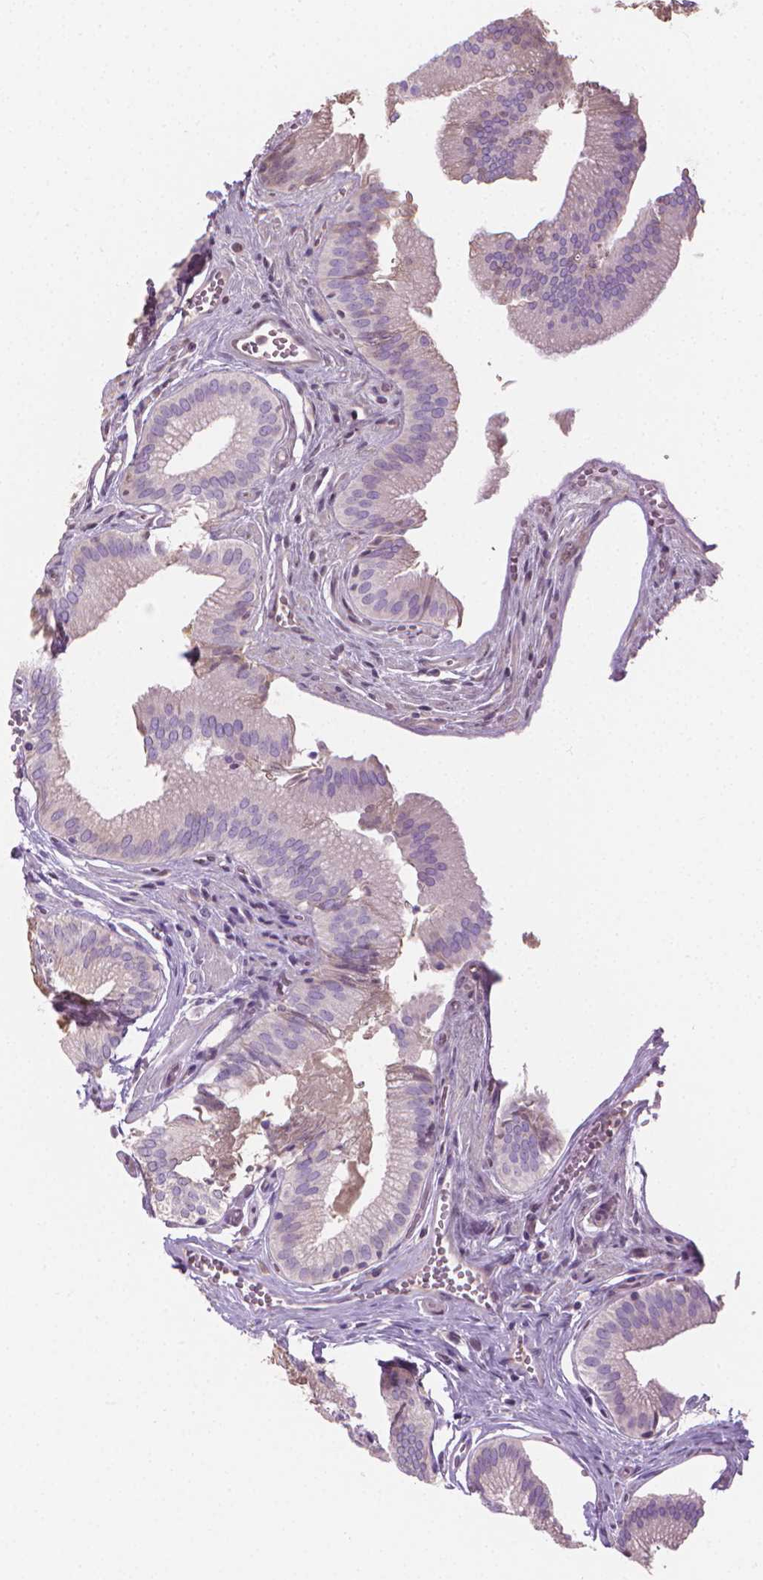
{"staining": {"intensity": "weak", "quantity": "<25%", "location": "cytoplasmic/membranous"}, "tissue": "gallbladder", "cell_type": "Glandular cells", "image_type": "normal", "snomed": [{"axis": "morphology", "description": "Normal tissue, NOS"}, {"axis": "topography", "description": "Gallbladder"}, {"axis": "topography", "description": "Peripheral nerve tissue"}], "caption": "This is a photomicrograph of immunohistochemistry (IHC) staining of benign gallbladder, which shows no expression in glandular cells. The staining is performed using DAB (3,3'-diaminobenzidine) brown chromogen with nuclei counter-stained in using hematoxylin.", "gene": "CABCOCO1", "patient": {"sex": "male", "age": 17}}